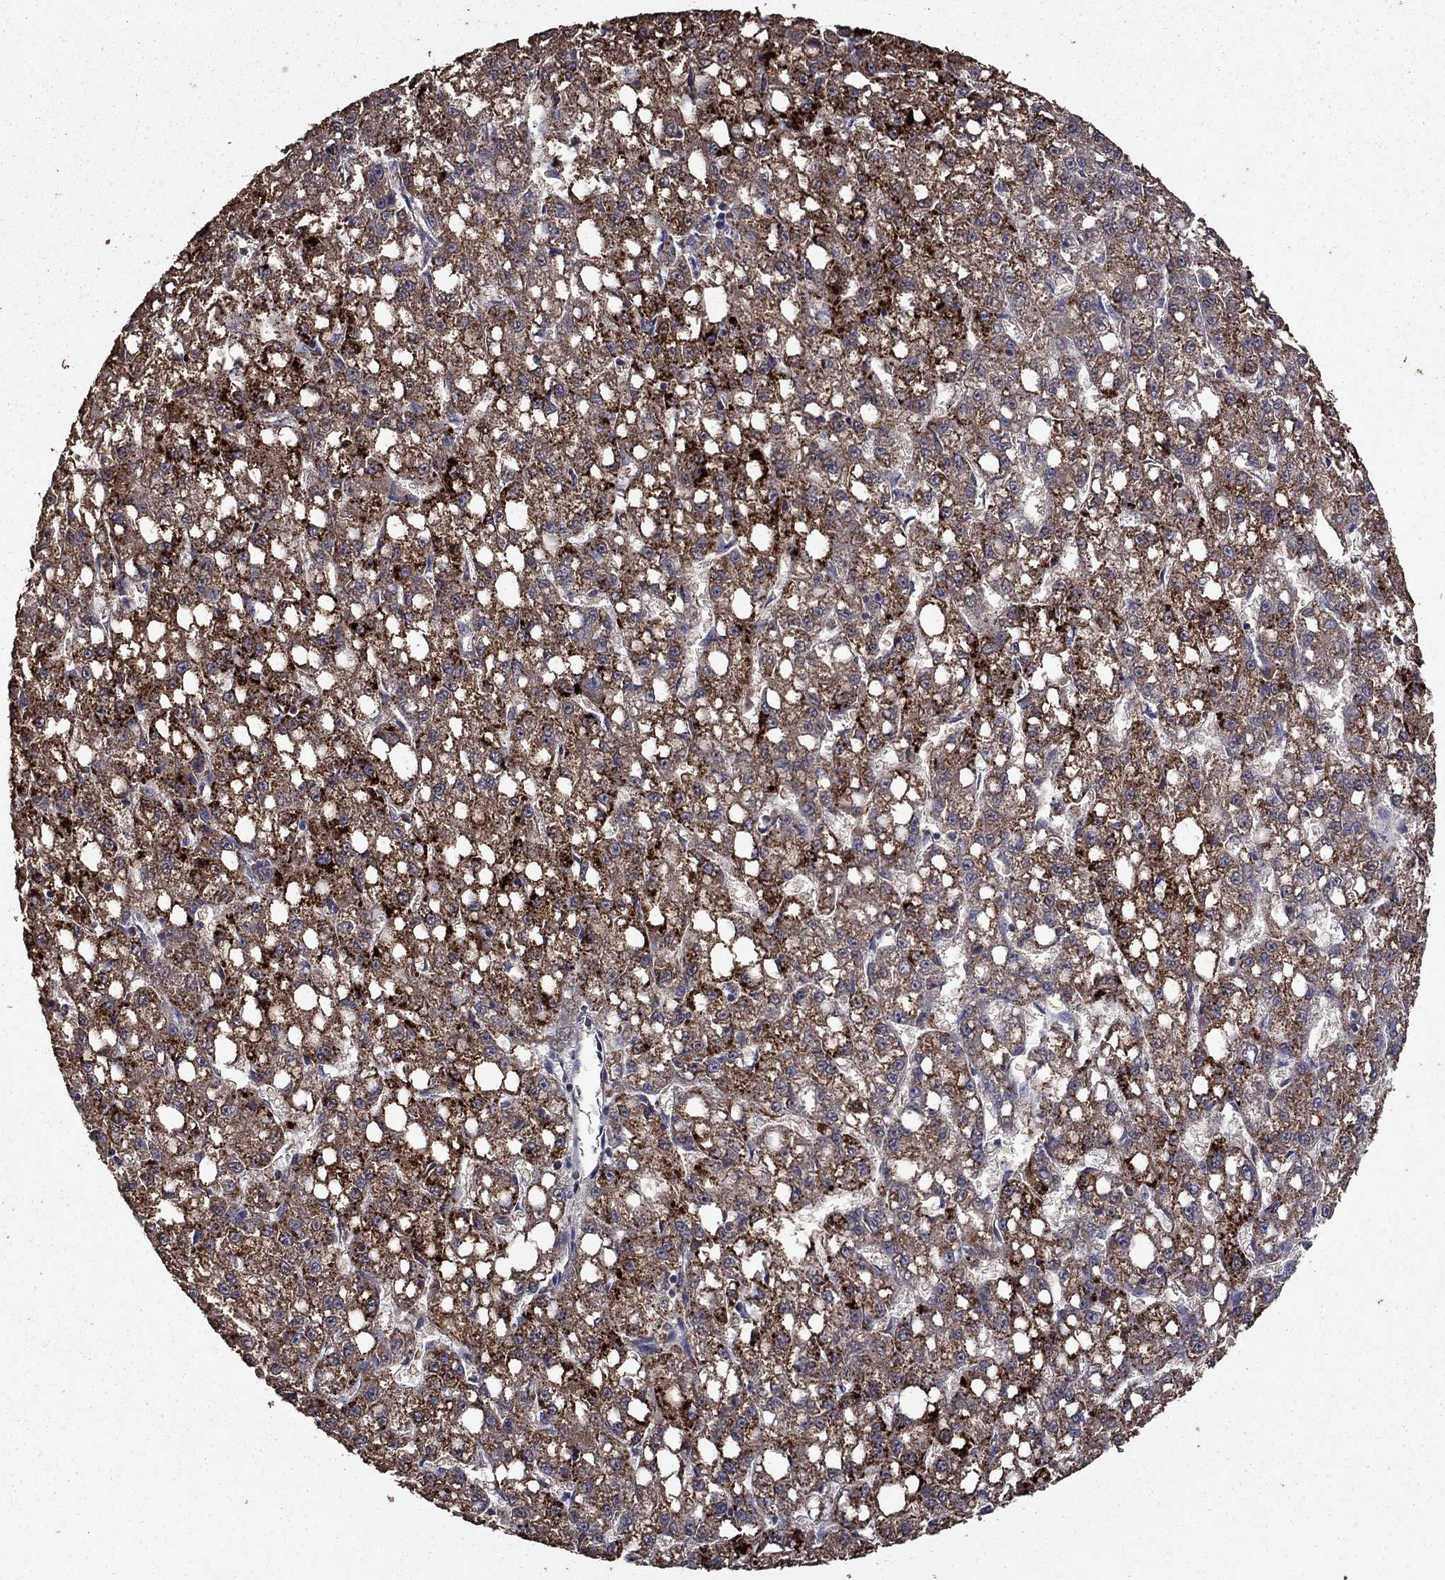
{"staining": {"intensity": "strong", "quantity": "25%-75%", "location": "cytoplasmic/membranous"}, "tissue": "liver cancer", "cell_type": "Tumor cells", "image_type": "cancer", "snomed": [{"axis": "morphology", "description": "Carcinoma, Hepatocellular, NOS"}, {"axis": "topography", "description": "Liver"}], "caption": "Protein expression analysis of hepatocellular carcinoma (liver) displays strong cytoplasmic/membranous positivity in about 25%-75% of tumor cells.", "gene": "SERPINA5", "patient": {"sex": "female", "age": 65}}